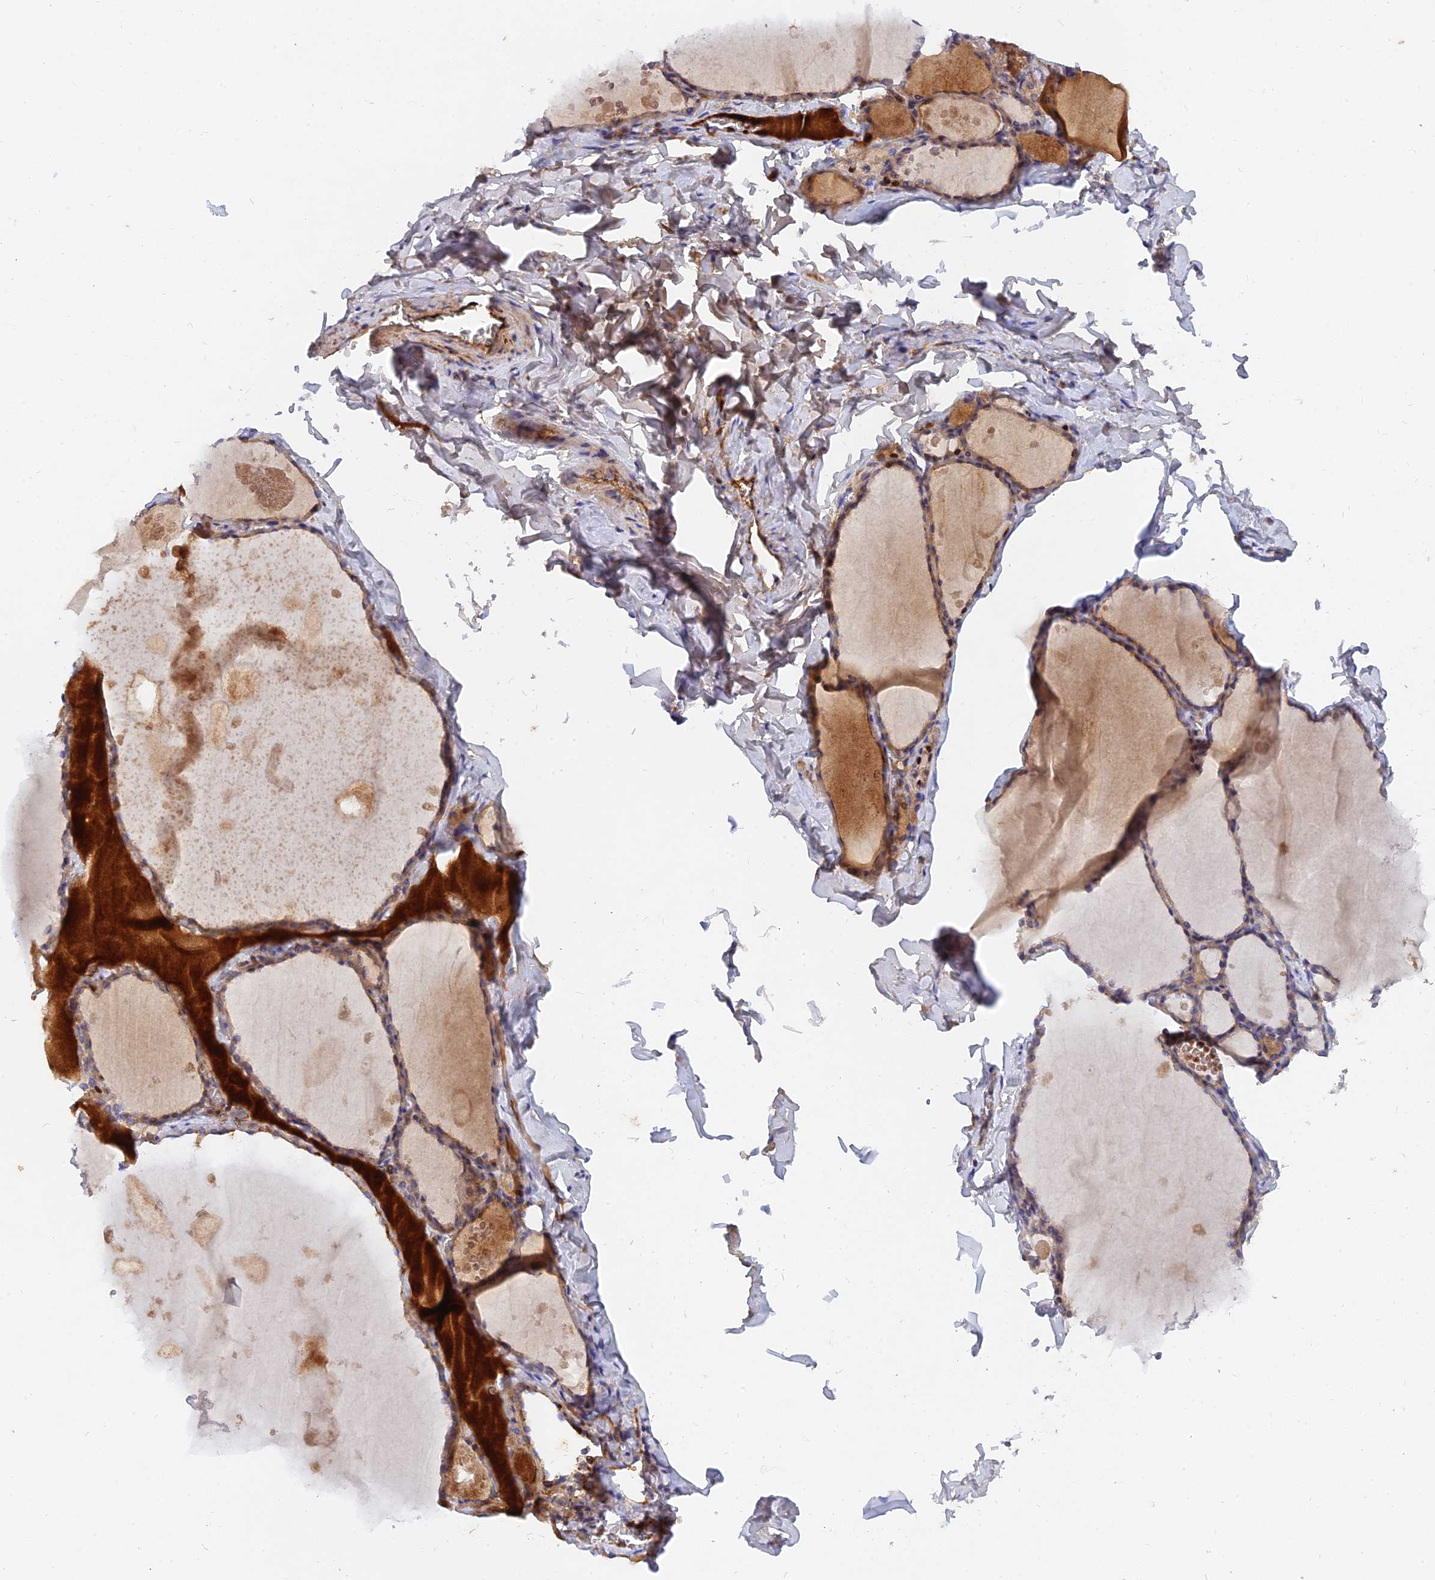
{"staining": {"intensity": "moderate", "quantity": "25%-75%", "location": "cytoplasmic/membranous"}, "tissue": "thyroid gland", "cell_type": "Glandular cells", "image_type": "normal", "snomed": [{"axis": "morphology", "description": "Normal tissue, NOS"}, {"axis": "topography", "description": "Thyroid gland"}], "caption": "The micrograph exhibits a brown stain indicating the presence of a protein in the cytoplasmic/membranous of glandular cells in thyroid gland. Using DAB (3,3'-diaminobenzidine) (brown) and hematoxylin (blue) stains, captured at high magnification using brightfield microscopy.", "gene": "MROH1", "patient": {"sex": "male", "age": 56}}